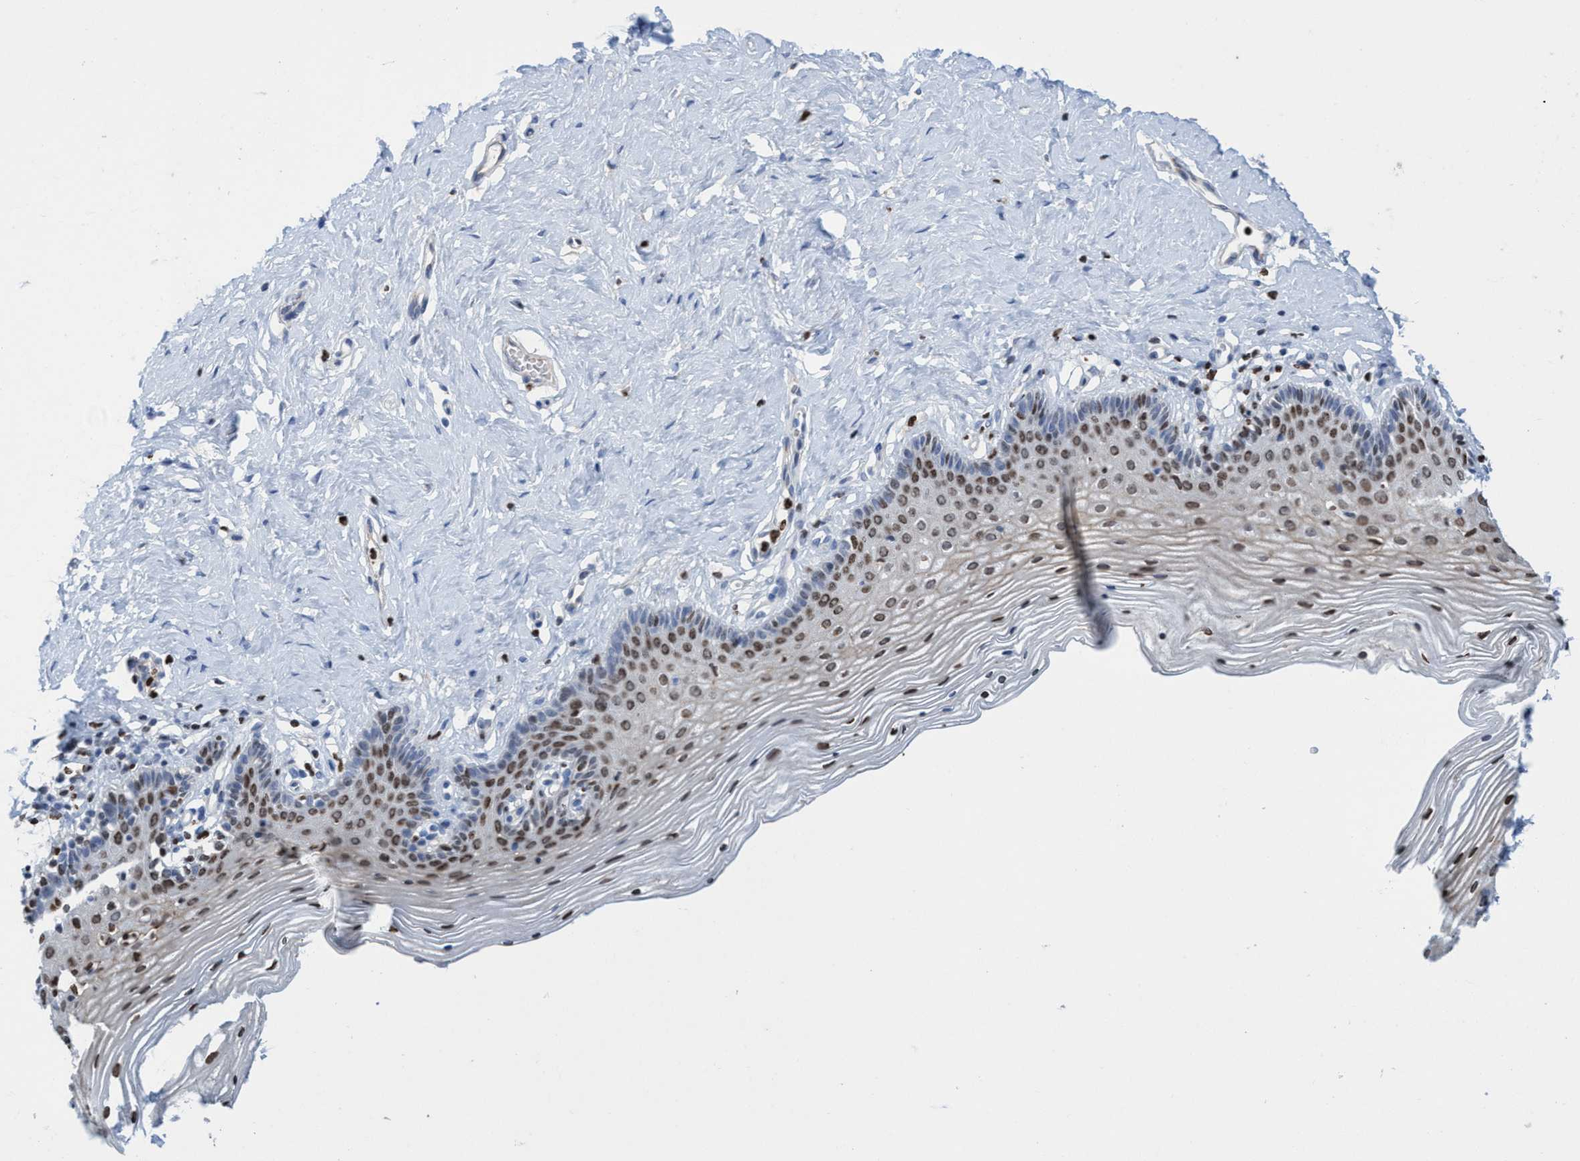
{"staining": {"intensity": "moderate", "quantity": "25%-75%", "location": "nuclear"}, "tissue": "vagina", "cell_type": "Squamous epithelial cells", "image_type": "normal", "snomed": [{"axis": "morphology", "description": "Normal tissue, NOS"}, {"axis": "topography", "description": "Vagina"}], "caption": "Immunohistochemical staining of normal vagina exhibits medium levels of moderate nuclear expression in approximately 25%-75% of squamous epithelial cells. Using DAB (3,3'-diaminobenzidine) (brown) and hematoxylin (blue) stains, captured at high magnification using brightfield microscopy.", "gene": "CBX2", "patient": {"sex": "female", "age": 32}}